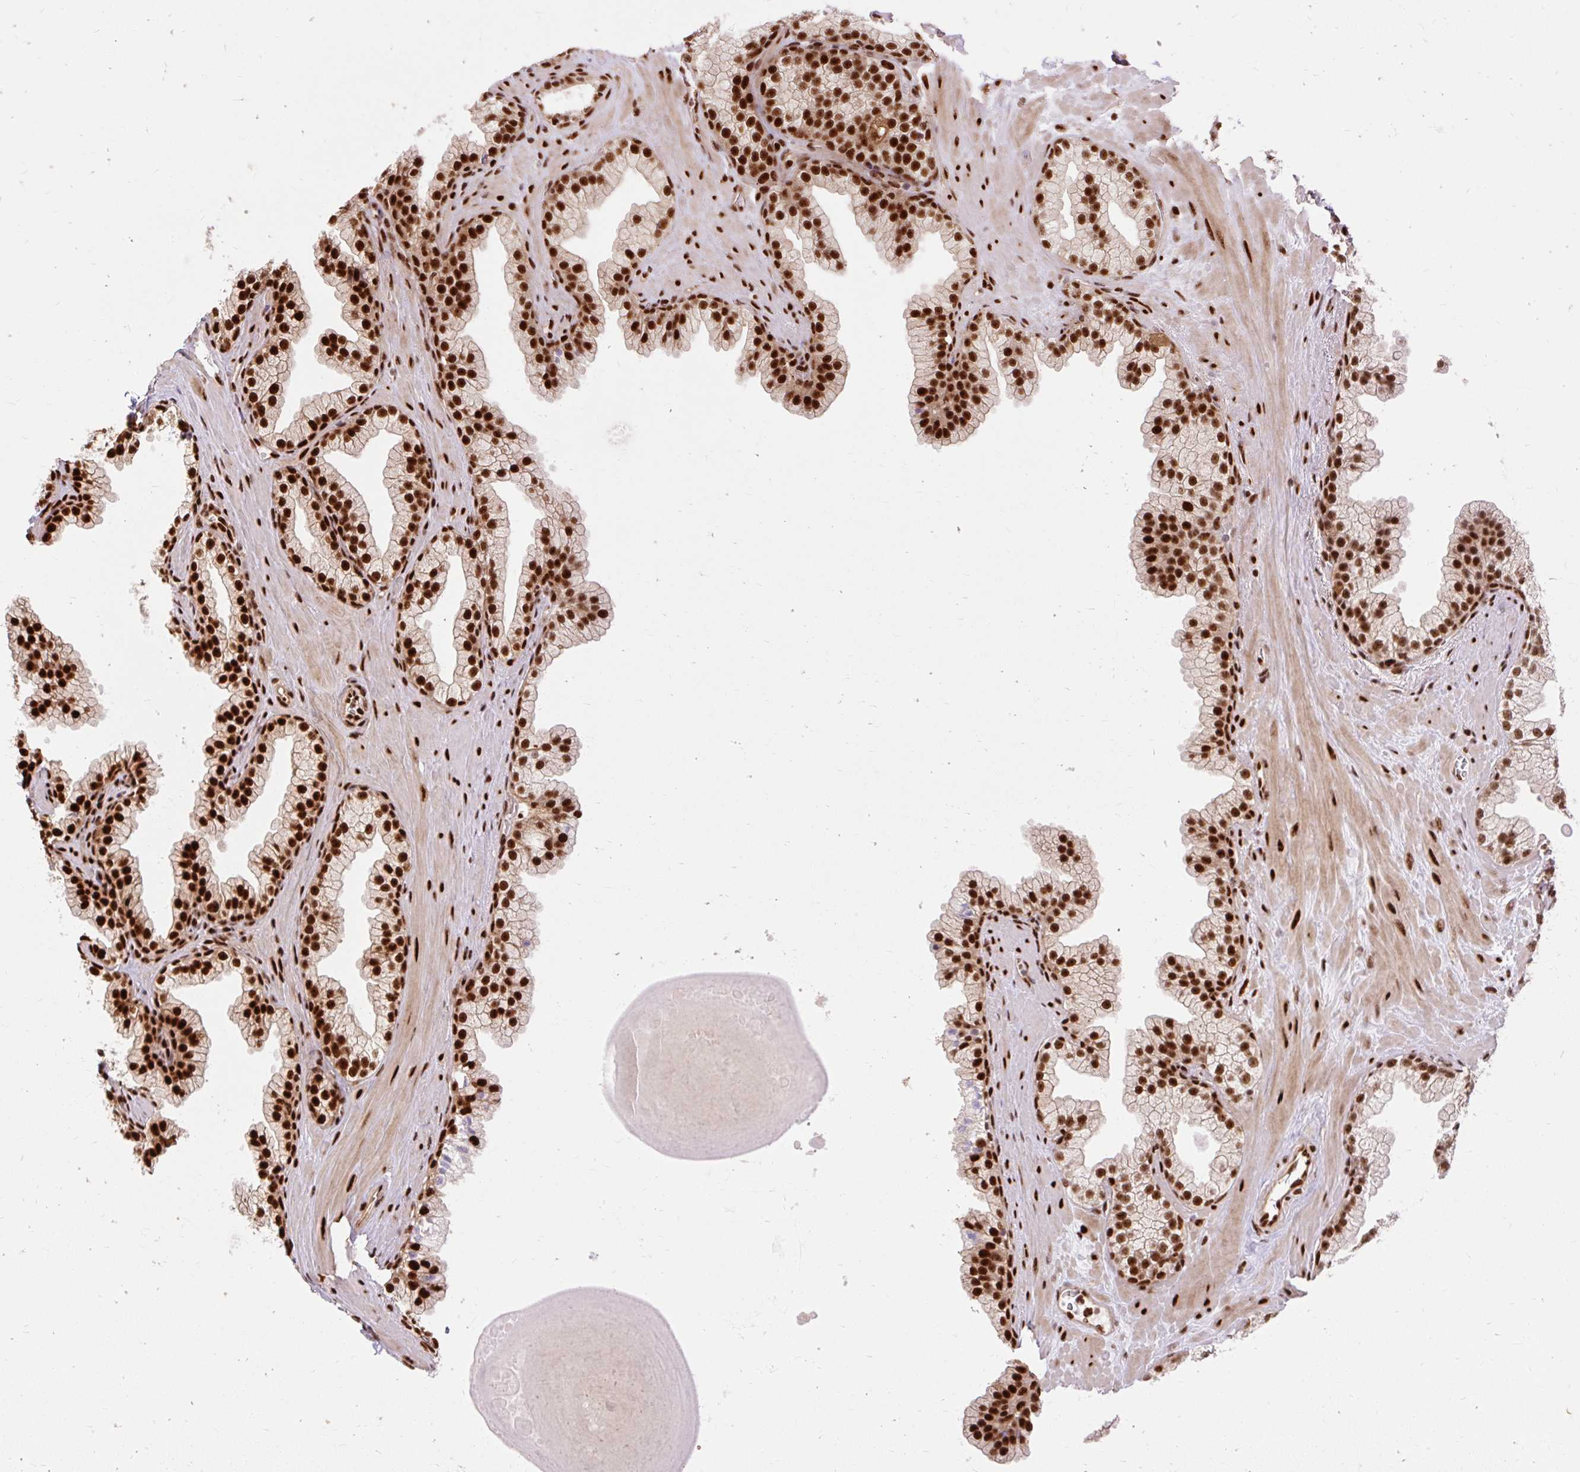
{"staining": {"intensity": "strong", "quantity": ">75%", "location": "nuclear"}, "tissue": "prostate", "cell_type": "Glandular cells", "image_type": "normal", "snomed": [{"axis": "morphology", "description": "Normal tissue, NOS"}, {"axis": "topography", "description": "Prostate"}, {"axis": "topography", "description": "Peripheral nerve tissue"}], "caption": "The histopathology image demonstrates immunohistochemical staining of unremarkable prostate. There is strong nuclear expression is seen in approximately >75% of glandular cells.", "gene": "MECOM", "patient": {"sex": "male", "age": 61}}